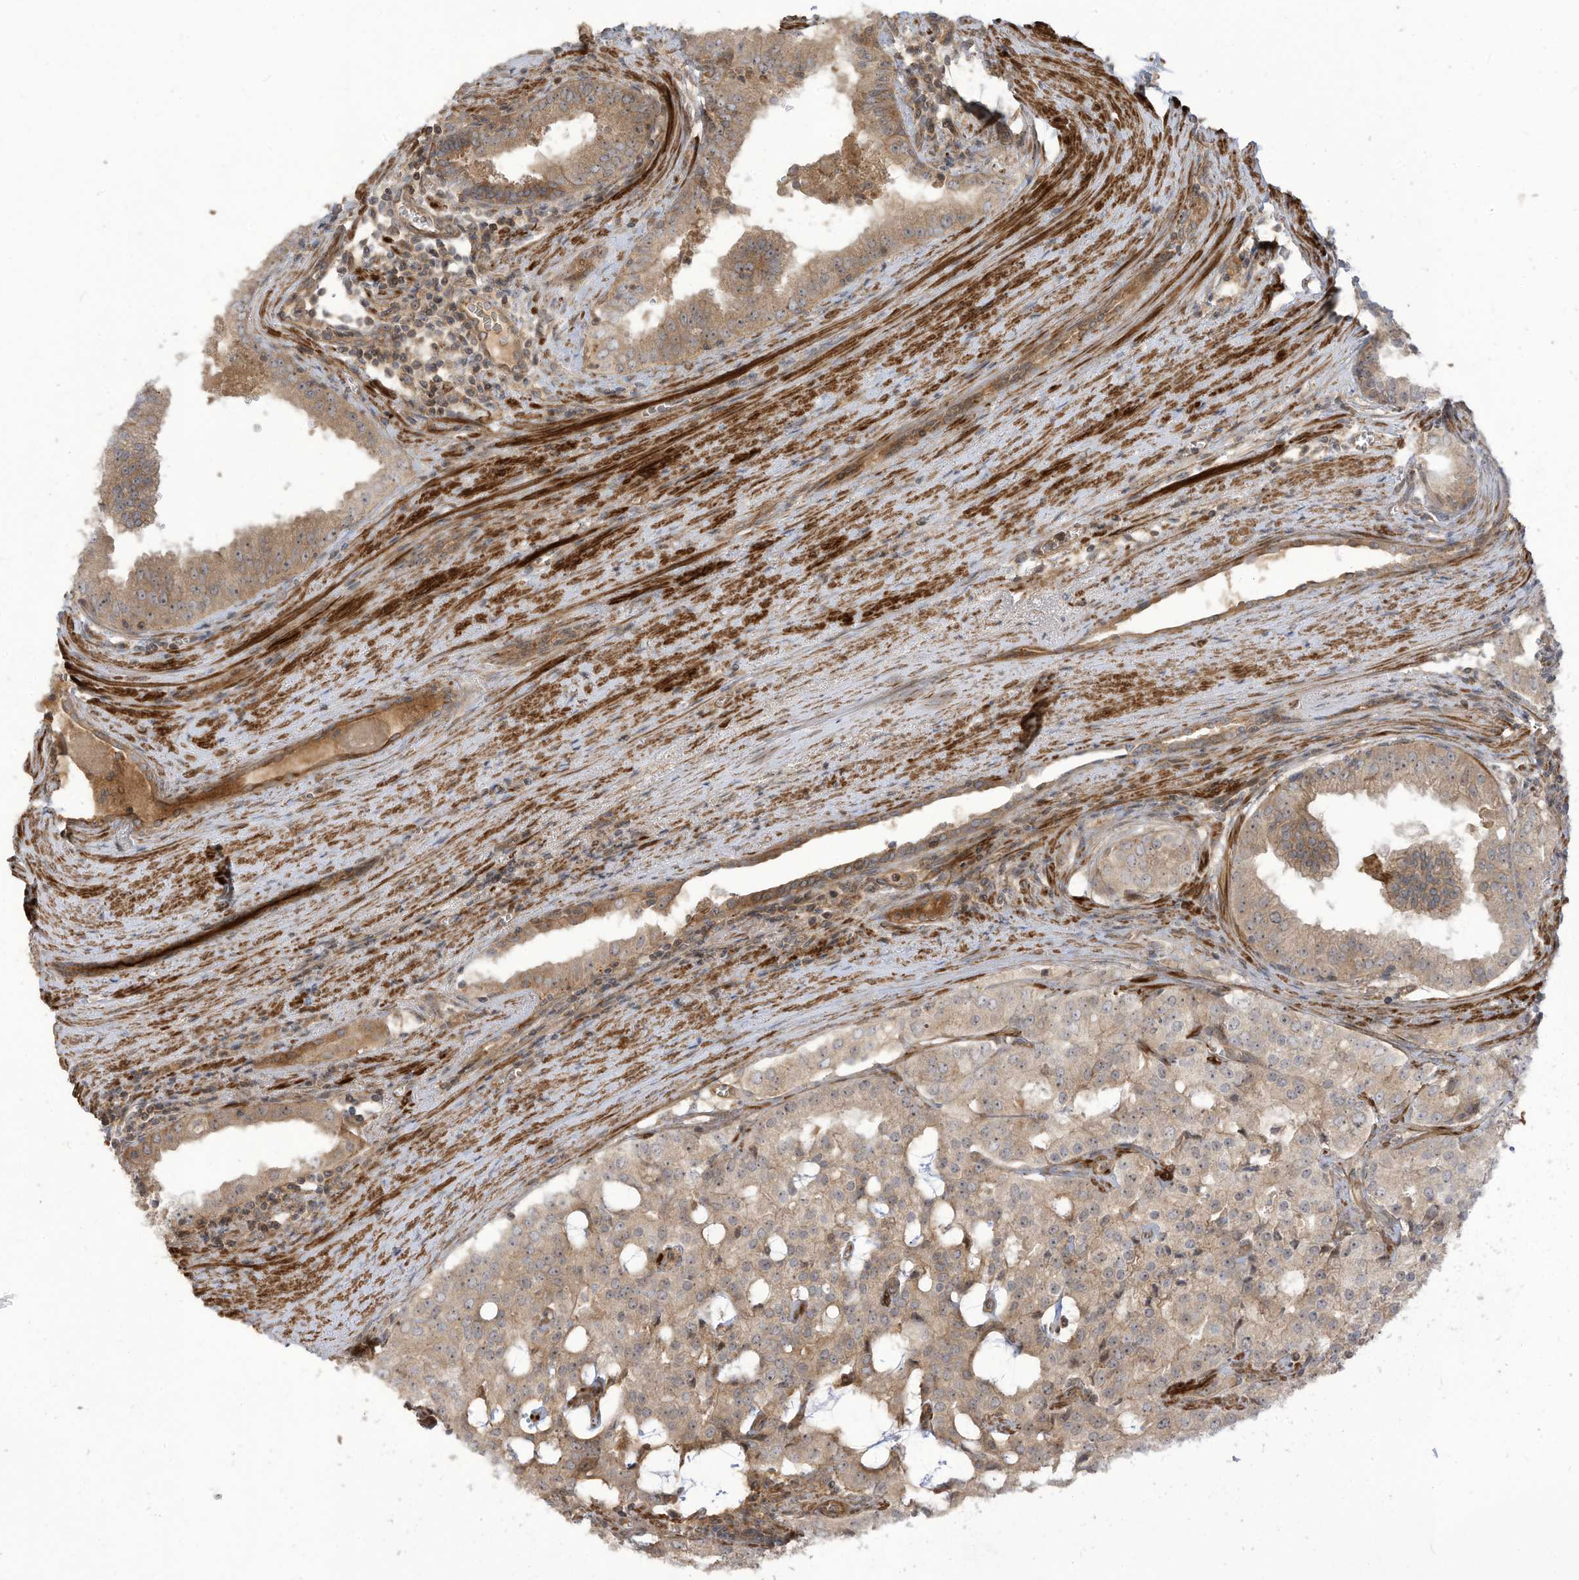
{"staining": {"intensity": "weak", "quantity": ">75%", "location": "cytoplasmic/membranous"}, "tissue": "prostate cancer", "cell_type": "Tumor cells", "image_type": "cancer", "snomed": [{"axis": "morphology", "description": "Adenocarcinoma, High grade"}, {"axis": "topography", "description": "Prostate"}], "caption": "Immunohistochemistry staining of prostate cancer (adenocarcinoma (high-grade)), which displays low levels of weak cytoplasmic/membranous expression in about >75% of tumor cells indicating weak cytoplasmic/membranous protein expression. The staining was performed using DAB (3,3'-diaminobenzidine) (brown) for protein detection and nuclei were counterstained in hematoxylin (blue).", "gene": "ENTR1", "patient": {"sex": "male", "age": 68}}